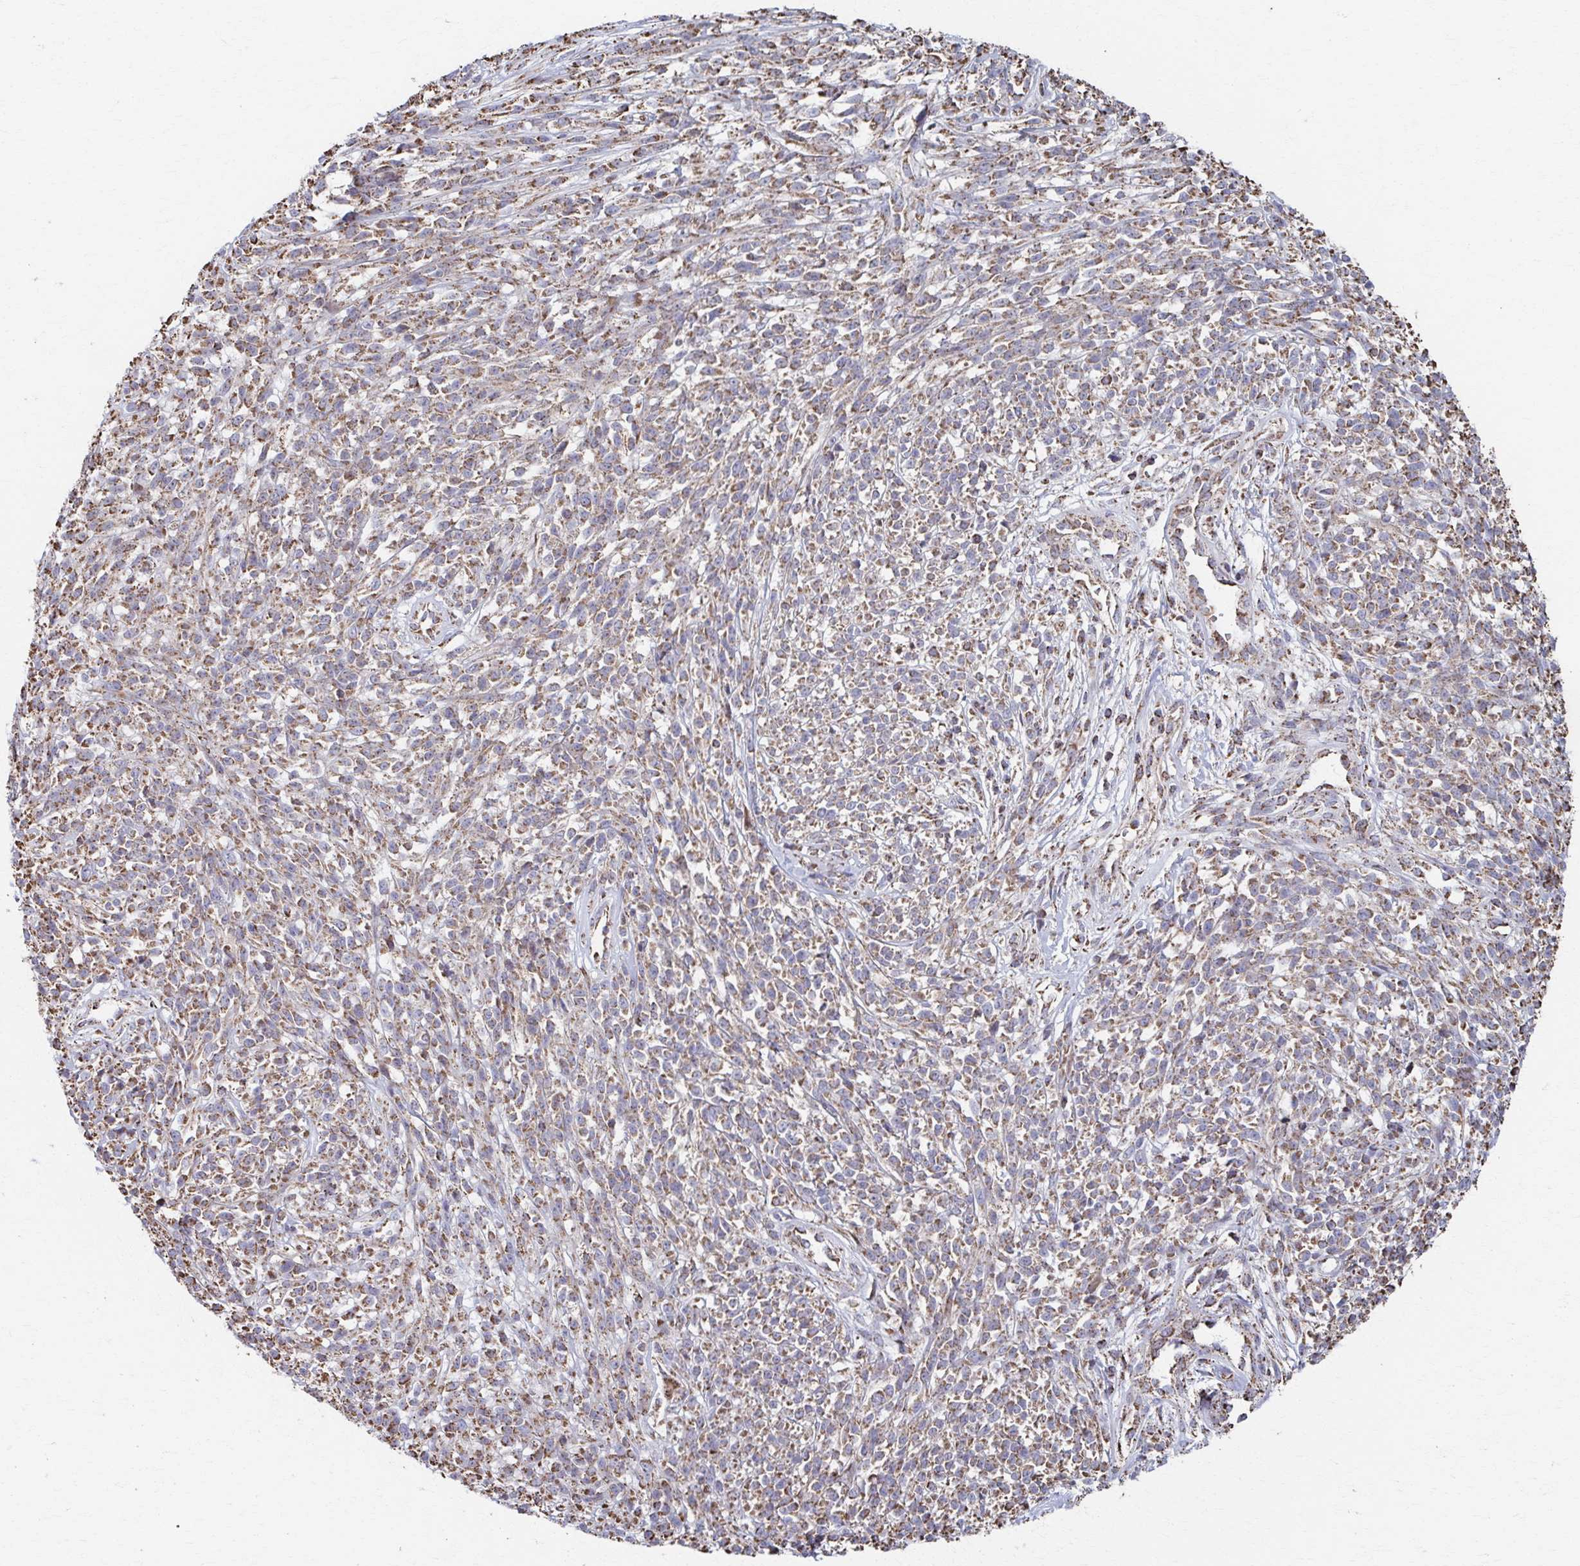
{"staining": {"intensity": "moderate", "quantity": ">75%", "location": "cytoplasmic/membranous"}, "tissue": "melanoma", "cell_type": "Tumor cells", "image_type": "cancer", "snomed": [{"axis": "morphology", "description": "Malignant melanoma, NOS"}, {"axis": "topography", "description": "Skin"}, {"axis": "topography", "description": "Skin of trunk"}], "caption": "An immunohistochemistry micrograph of neoplastic tissue is shown. Protein staining in brown shows moderate cytoplasmic/membranous positivity in malignant melanoma within tumor cells. The staining was performed using DAB, with brown indicating positive protein expression. Nuclei are stained blue with hematoxylin.", "gene": "SAT1", "patient": {"sex": "male", "age": 74}}